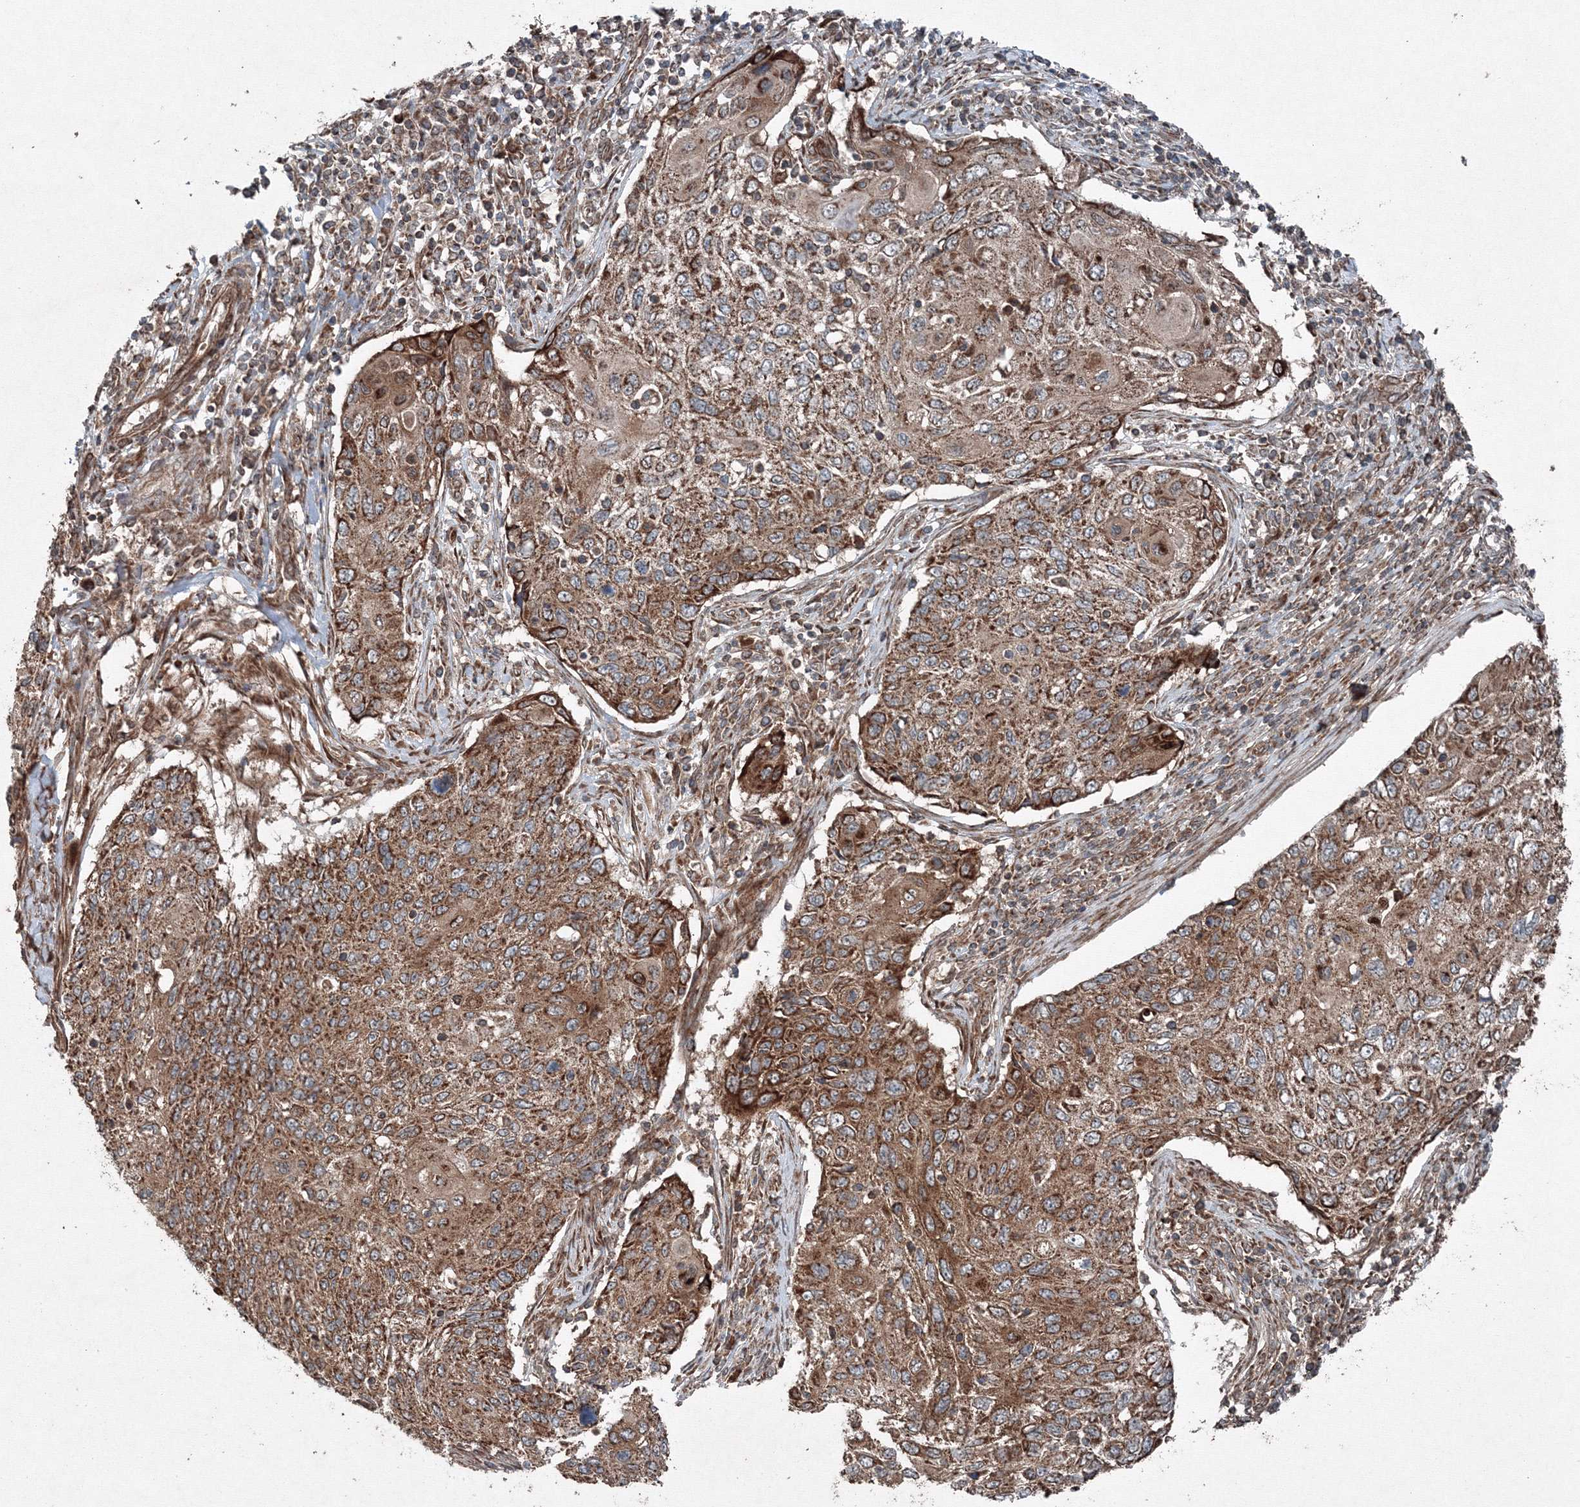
{"staining": {"intensity": "moderate", "quantity": ">75%", "location": "cytoplasmic/membranous"}, "tissue": "cervical cancer", "cell_type": "Tumor cells", "image_type": "cancer", "snomed": [{"axis": "morphology", "description": "Squamous cell carcinoma, NOS"}, {"axis": "topography", "description": "Cervix"}], "caption": "High-magnification brightfield microscopy of cervical cancer stained with DAB (brown) and counterstained with hematoxylin (blue). tumor cells exhibit moderate cytoplasmic/membranous staining is appreciated in approximately>75% of cells.", "gene": "COPS7B", "patient": {"sex": "female", "age": 70}}